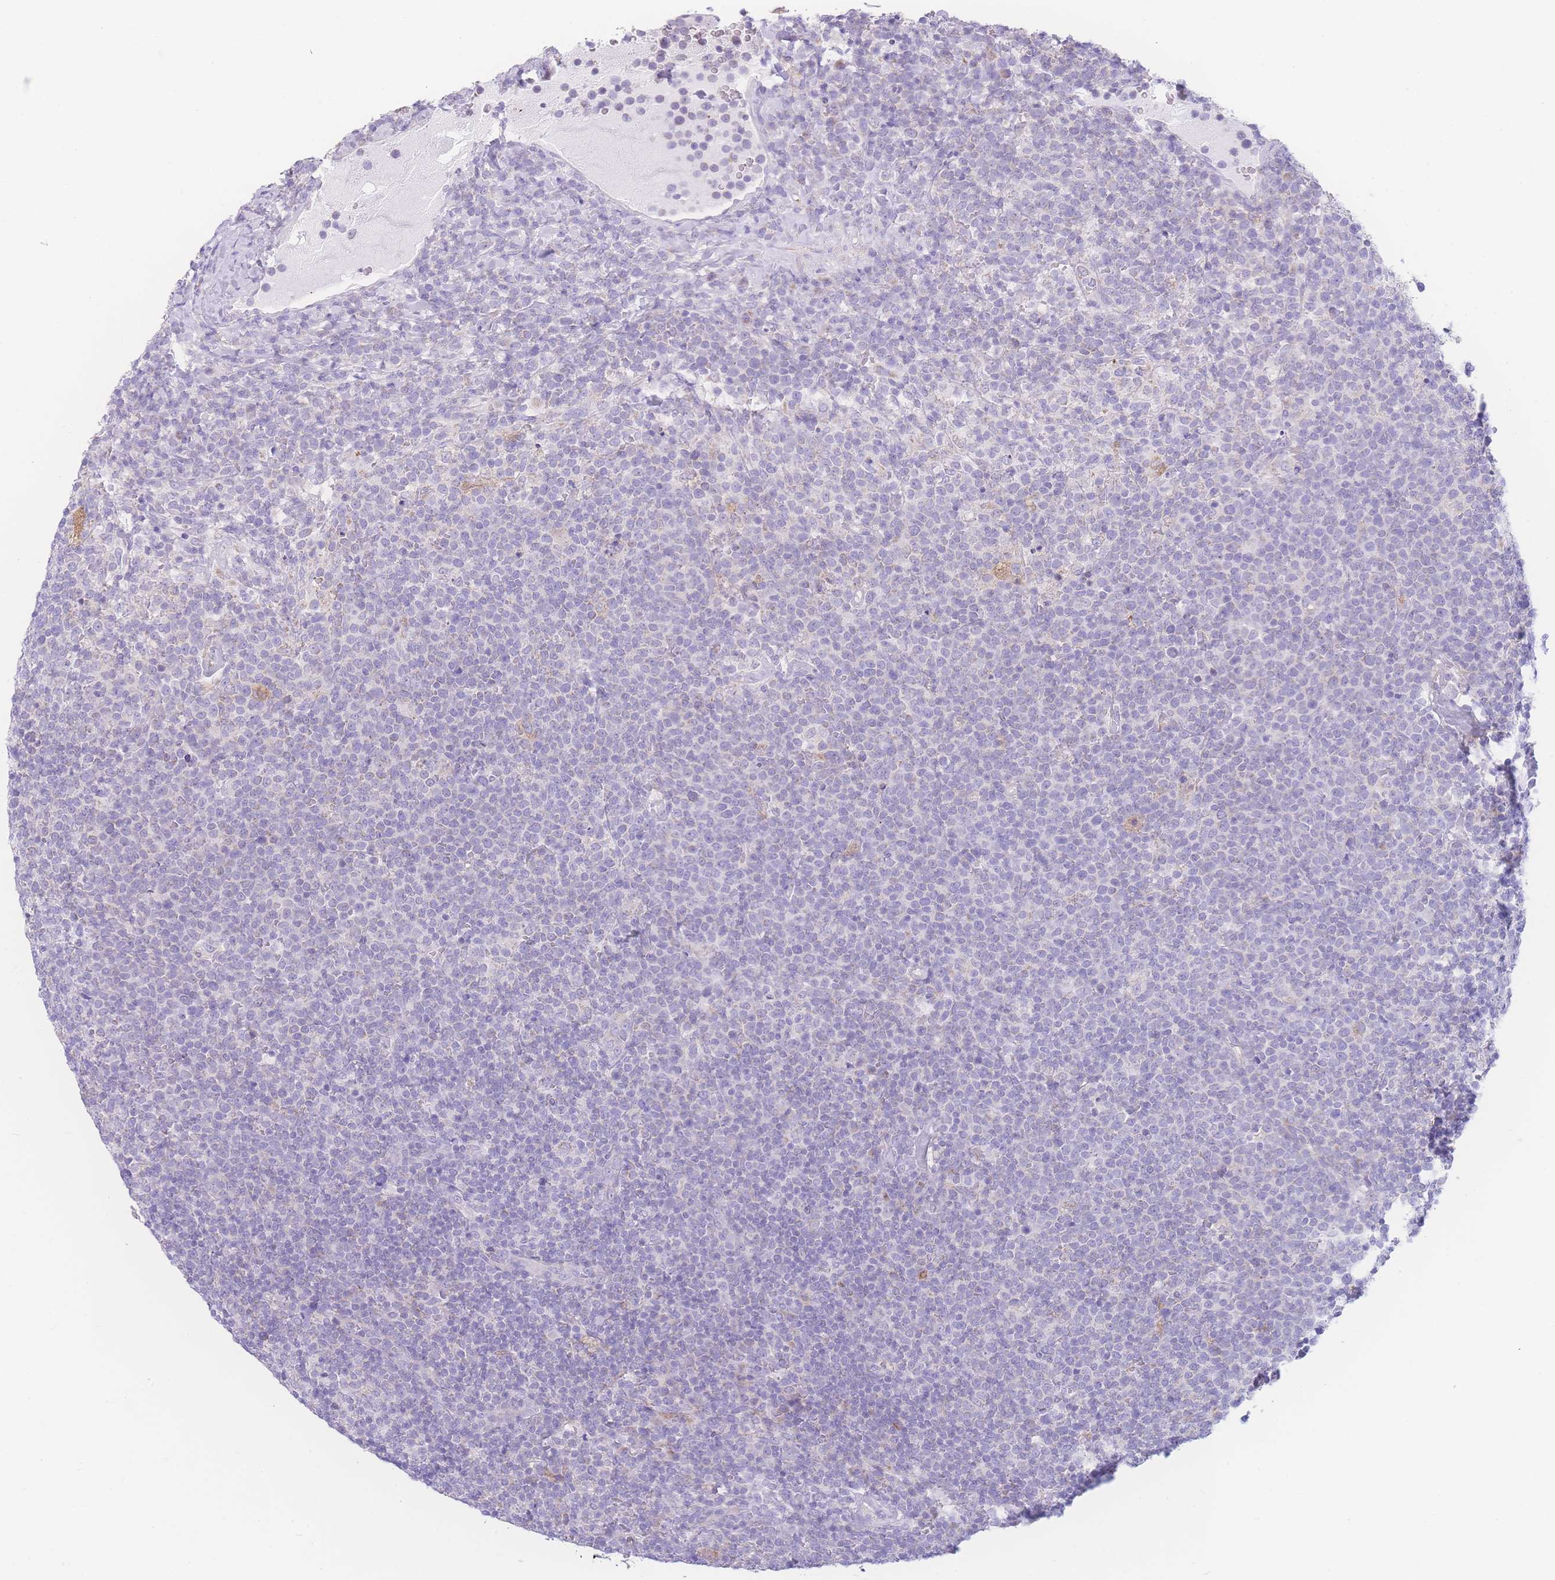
{"staining": {"intensity": "negative", "quantity": "none", "location": "none"}, "tissue": "lymphoma", "cell_type": "Tumor cells", "image_type": "cancer", "snomed": [{"axis": "morphology", "description": "Malignant lymphoma, non-Hodgkin's type, High grade"}, {"axis": "topography", "description": "Lymph node"}], "caption": "Immunohistochemistry (IHC) of lymphoma reveals no positivity in tumor cells.", "gene": "NBEAL1", "patient": {"sex": "male", "age": 61}}